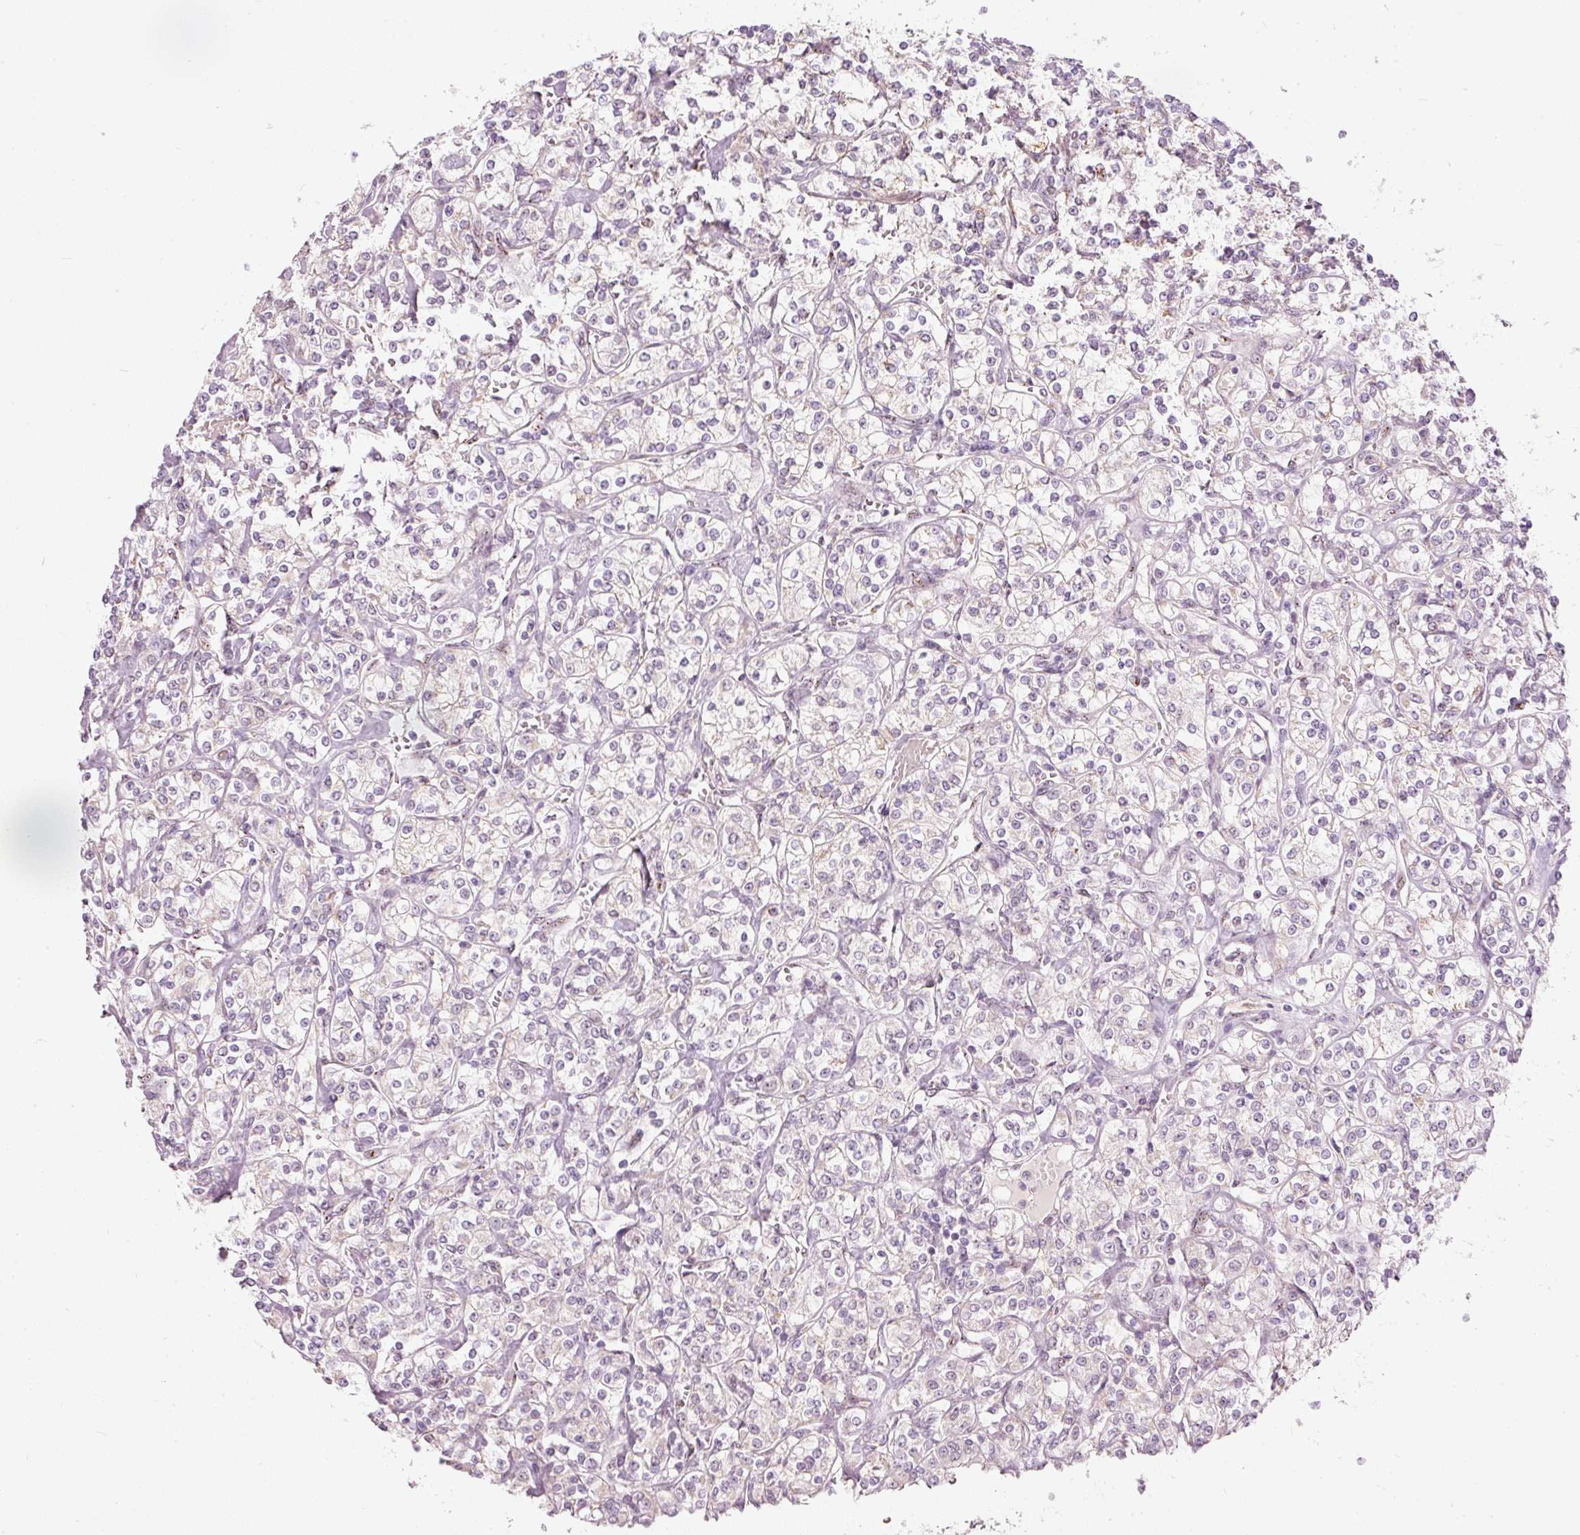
{"staining": {"intensity": "negative", "quantity": "none", "location": "none"}, "tissue": "renal cancer", "cell_type": "Tumor cells", "image_type": "cancer", "snomed": [{"axis": "morphology", "description": "Adenocarcinoma, NOS"}, {"axis": "topography", "description": "Kidney"}], "caption": "Immunohistochemistry of adenocarcinoma (renal) demonstrates no staining in tumor cells.", "gene": "RNF39", "patient": {"sex": "male", "age": 77}}